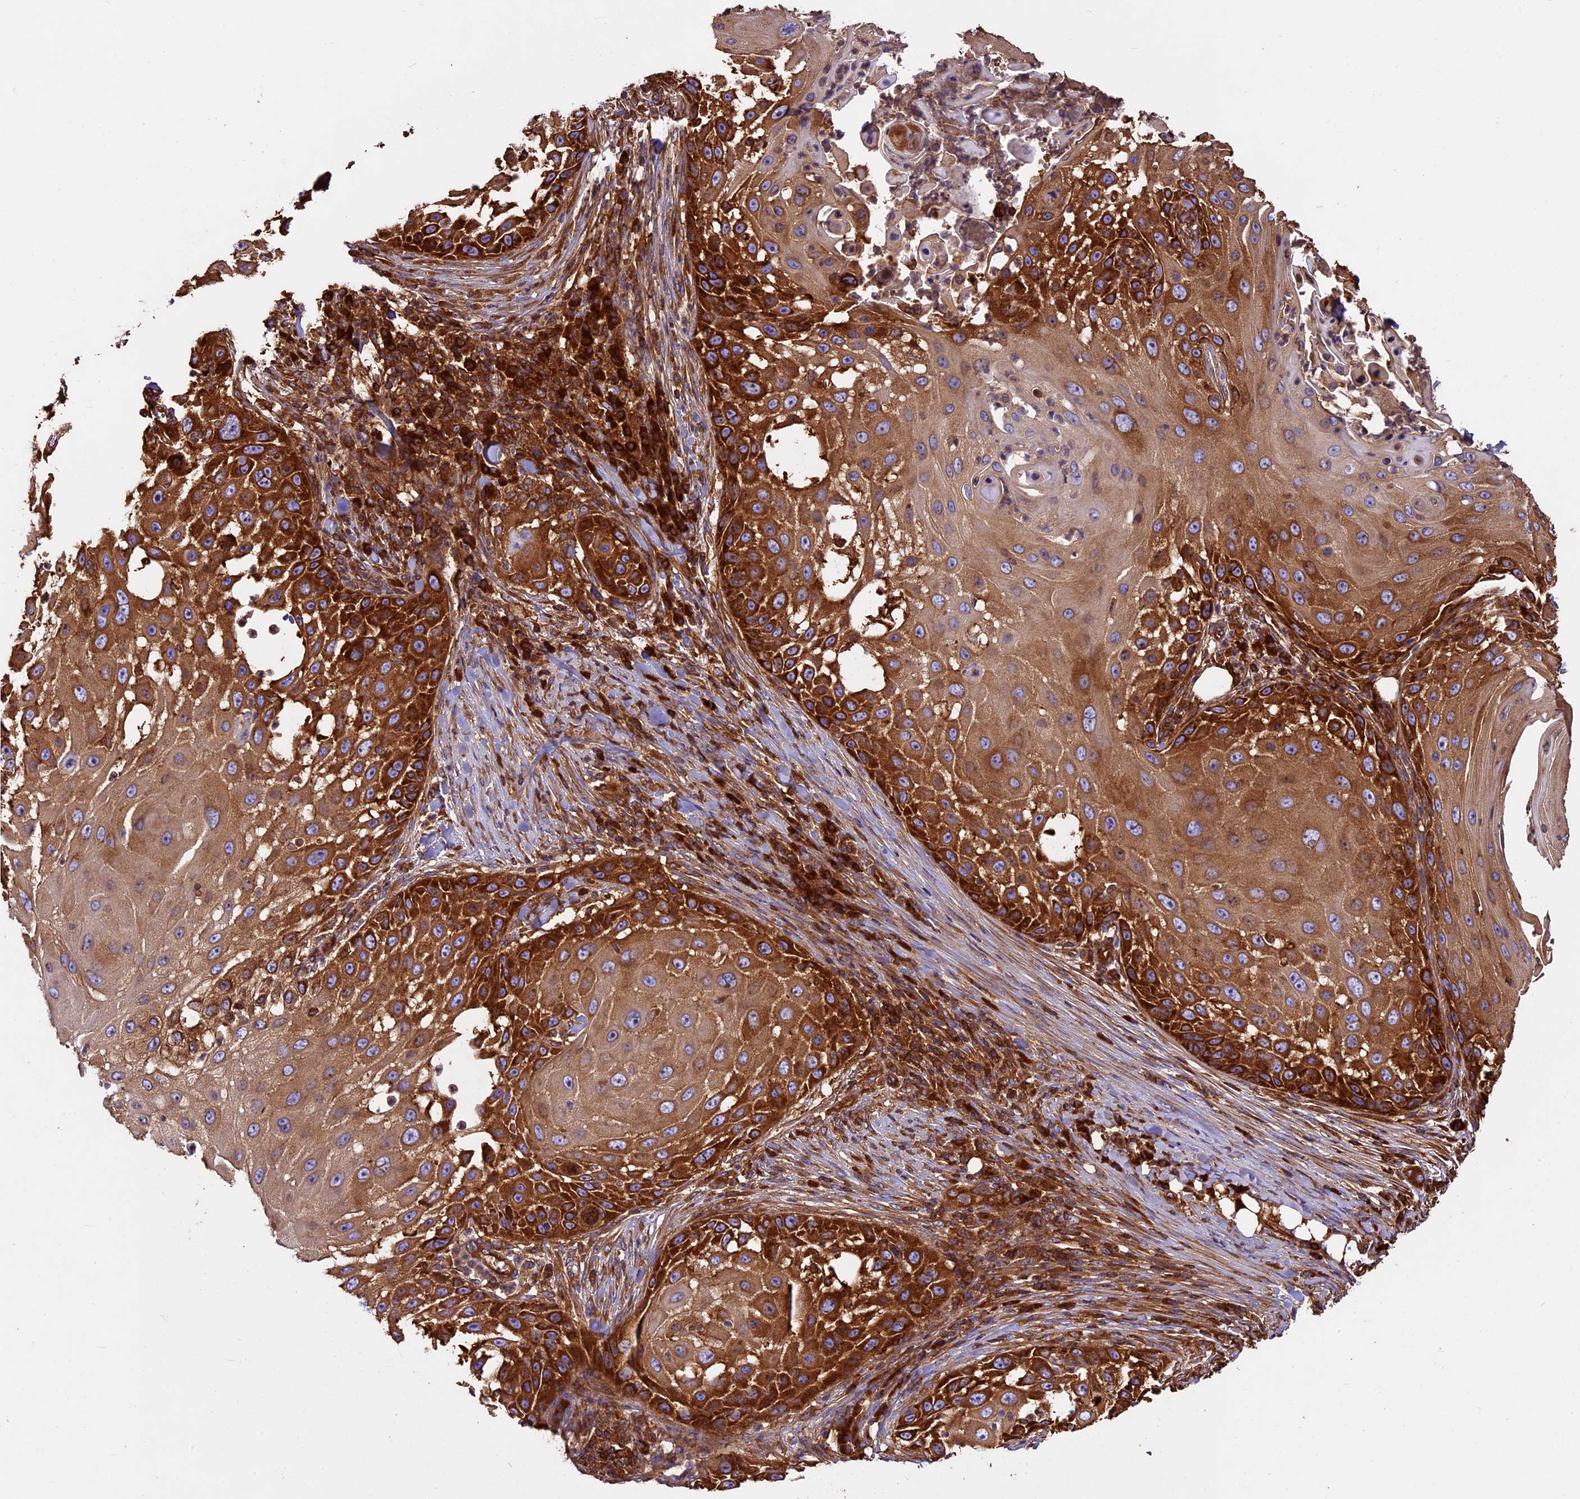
{"staining": {"intensity": "strong", "quantity": ">75%", "location": "cytoplasmic/membranous"}, "tissue": "skin cancer", "cell_type": "Tumor cells", "image_type": "cancer", "snomed": [{"axis": "morphology", "description": "Squamous cell carcinoma, NOS"}, {"axis": "topography", "description": "Skin"}], "caption": "This is a histology image of immunohistochemistry staining of squamous cell carcinoma (skin), which shows strong positivity in the cytoplasmic/membranous of tumor cells.", "gene": "KARS1", "patient": {"sex": "female", "age": 44}}